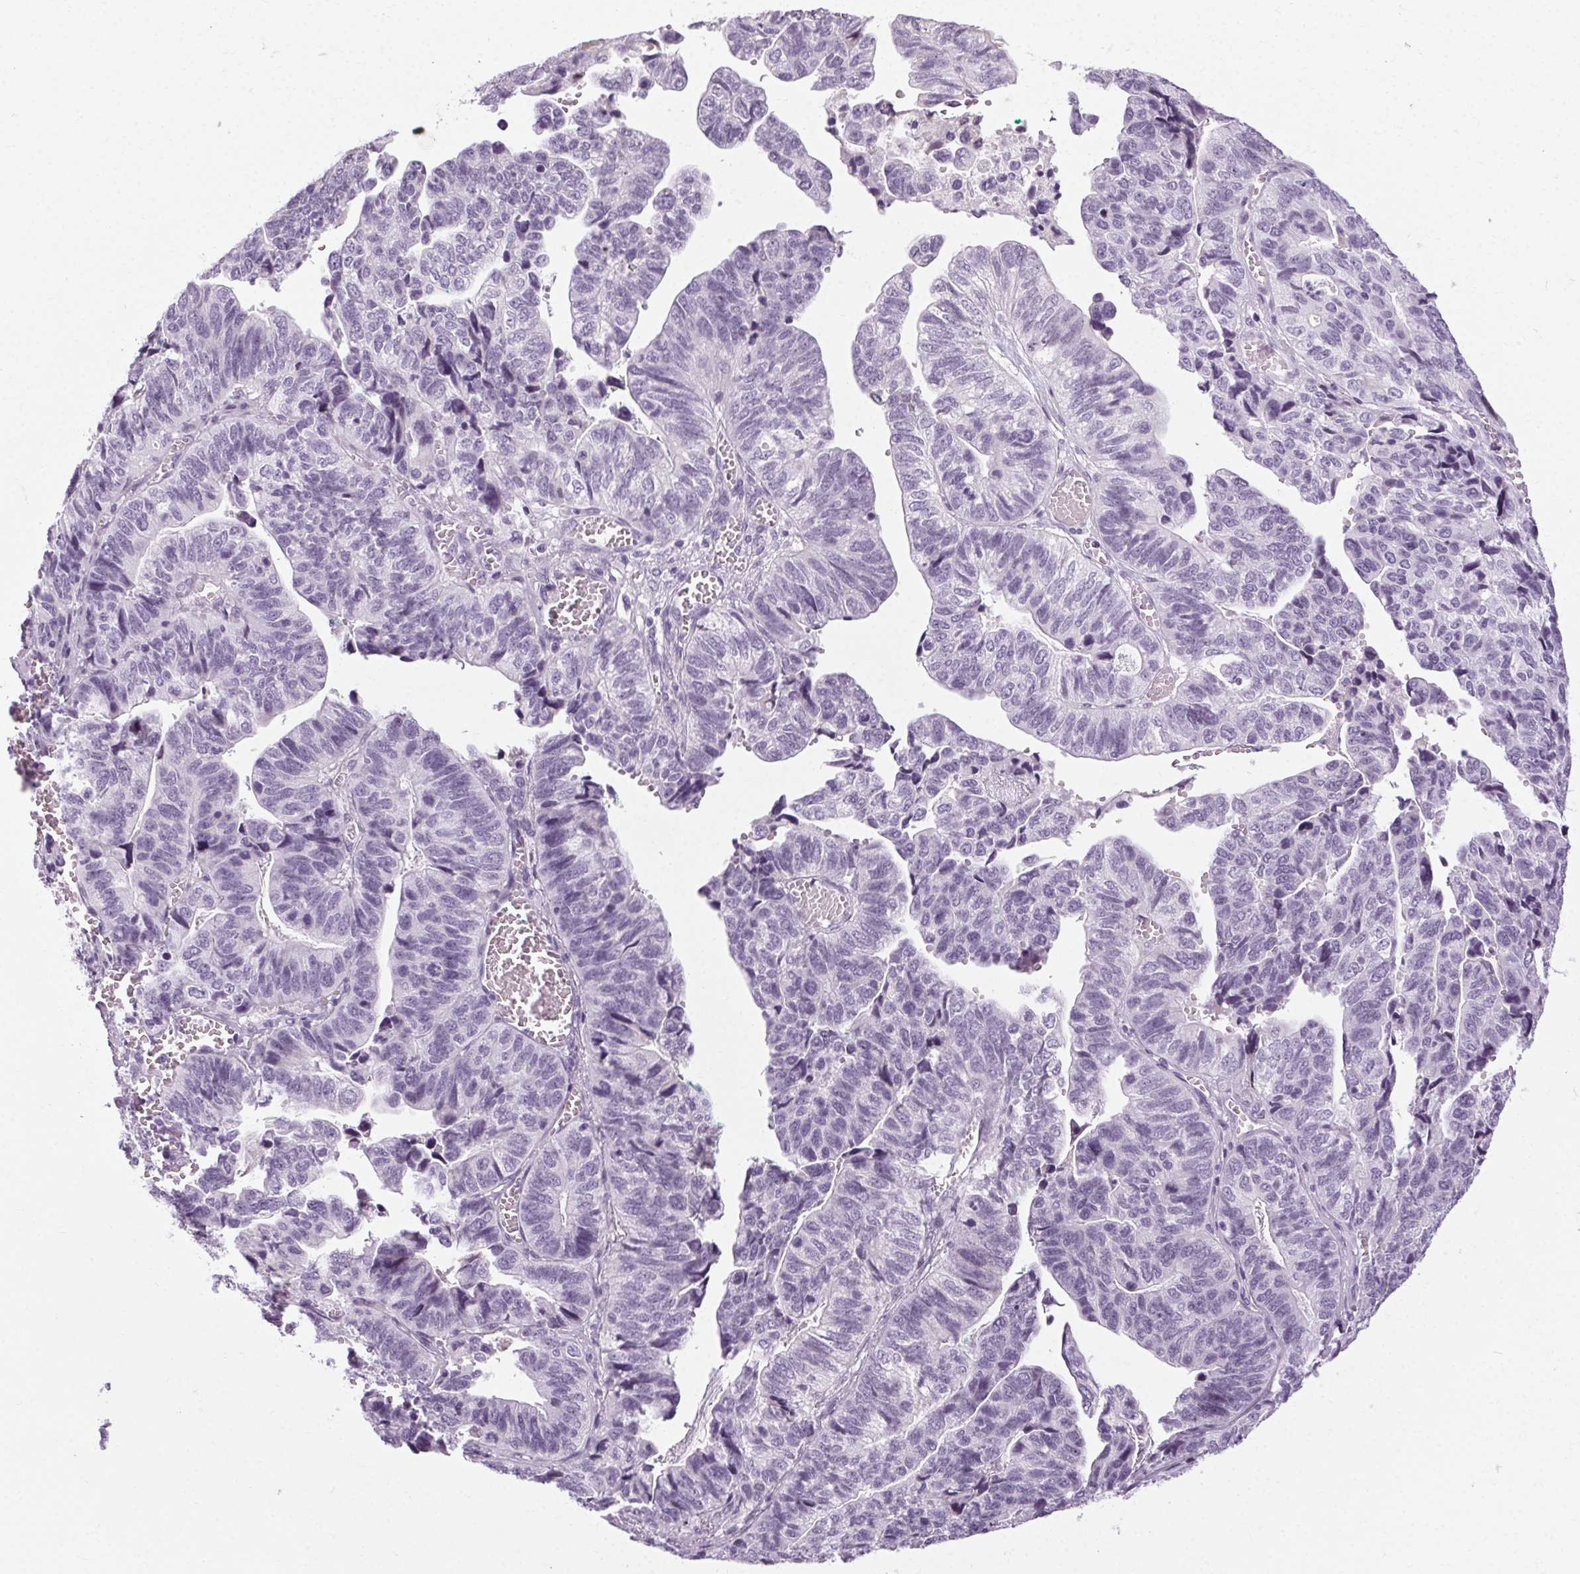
{"staining": {"intensity": "negative", "quantity": "none", "location": "none"}, "tissue": "stomach cancer", "cell_type": "Tumor cells", "image_type": "cancer", "snomed": [{"axis": "morphology", "description": "Adenocarcinoma, NOS"}, {"axis": "topography", "description": "Stomach, upper"}], "caption": "Human adenocarcinoma (stomach) stained for a protein using immunohistochemistry (IHC) reveals no positivity in tumor cells.", "gene": "POMC", "patient": {"sex": "female", "age": 67}}